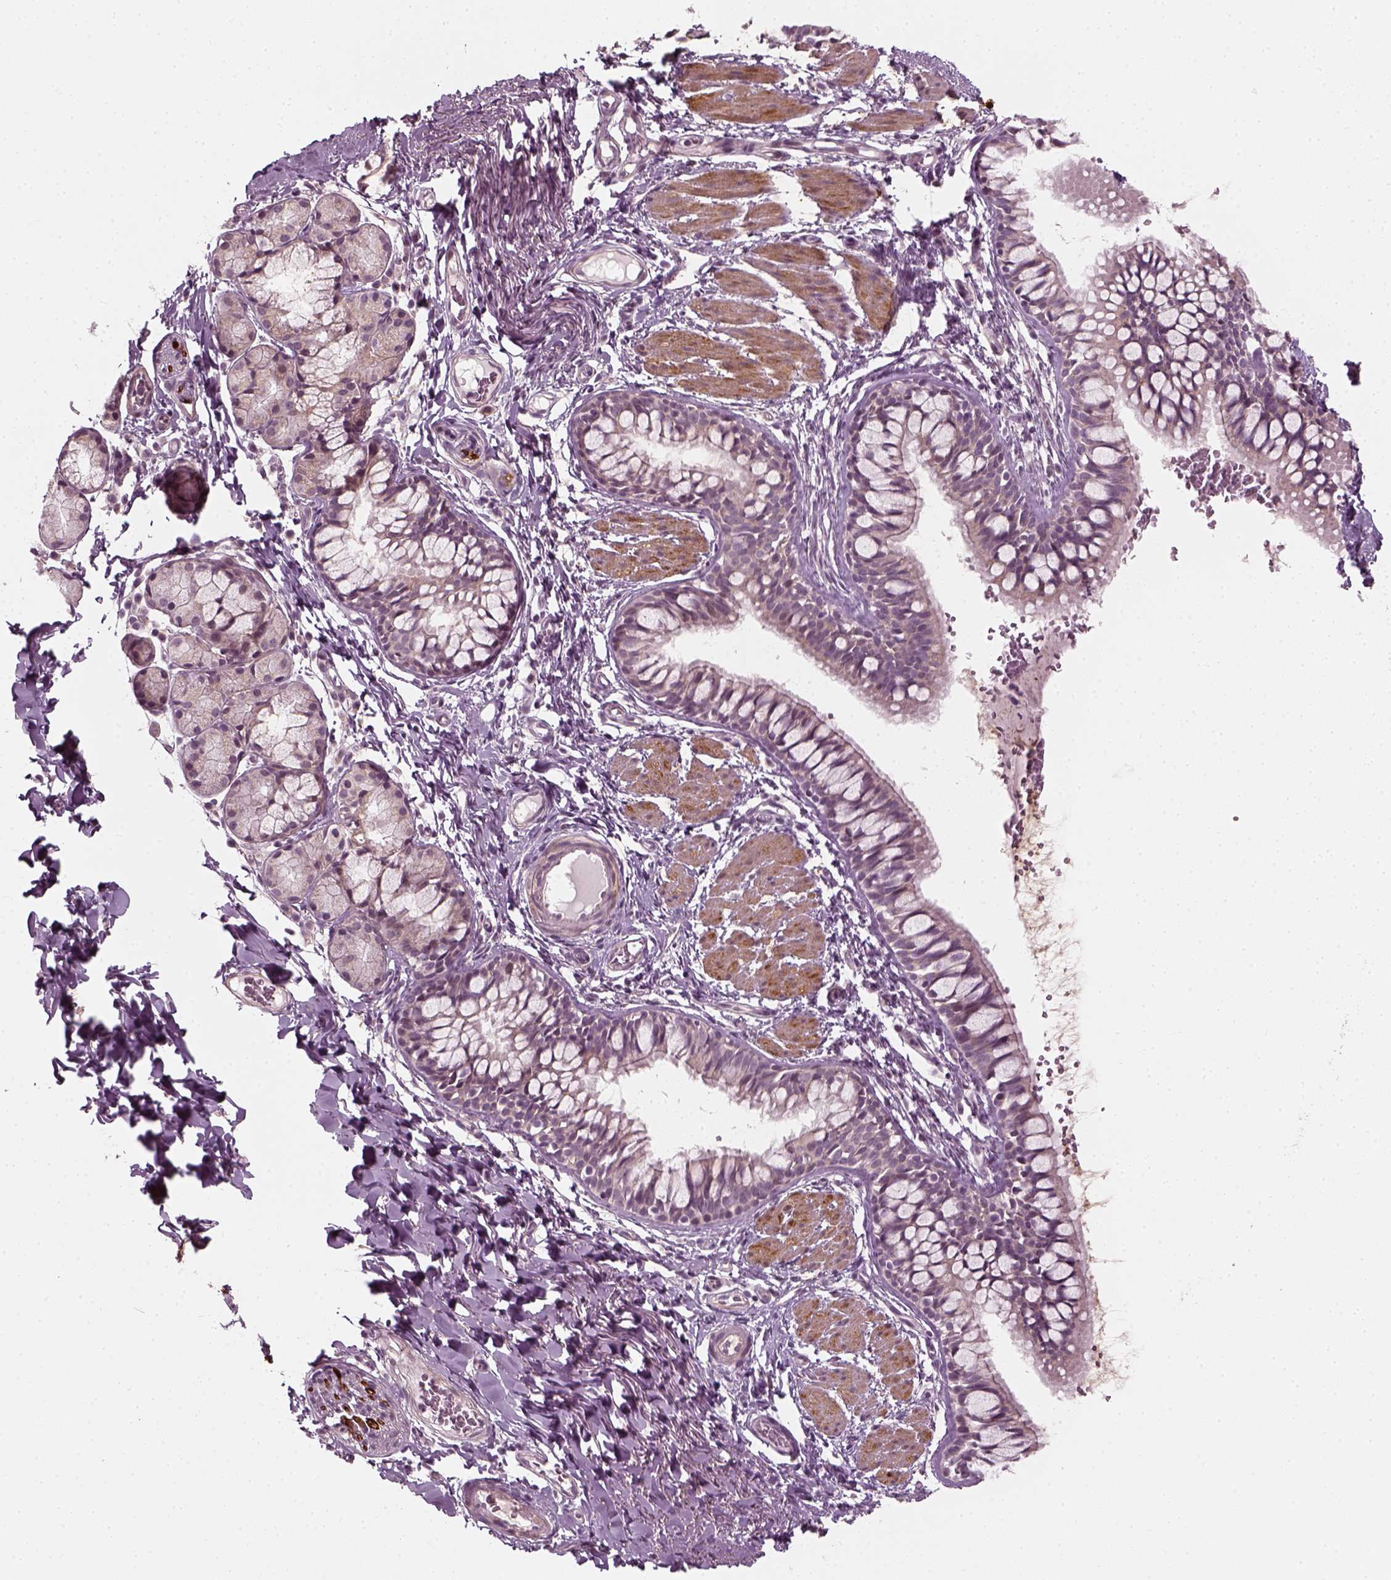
{"staining": {"intensity": "weak", "quantity": "25%-75%", "location": "cytoplasmic/membranous"}, "tissue": "bronchus", "cell_type": "Respiratory epithelial cells", "image_type": "normal", "snomed": [{"axis": "morphology", "description": "Normal tissue, NOS"}, {"axis": "topography", "description": "Bronchus"}], "caption": "Brown immunohistochemical staining in normal bronchus demonstrates weak cytoplasmic/membranous positivity in about 25%-75% of respiratory epithelial cells.", "gene": "MLIP", "patient": {"sex": "male", "age": 1}}